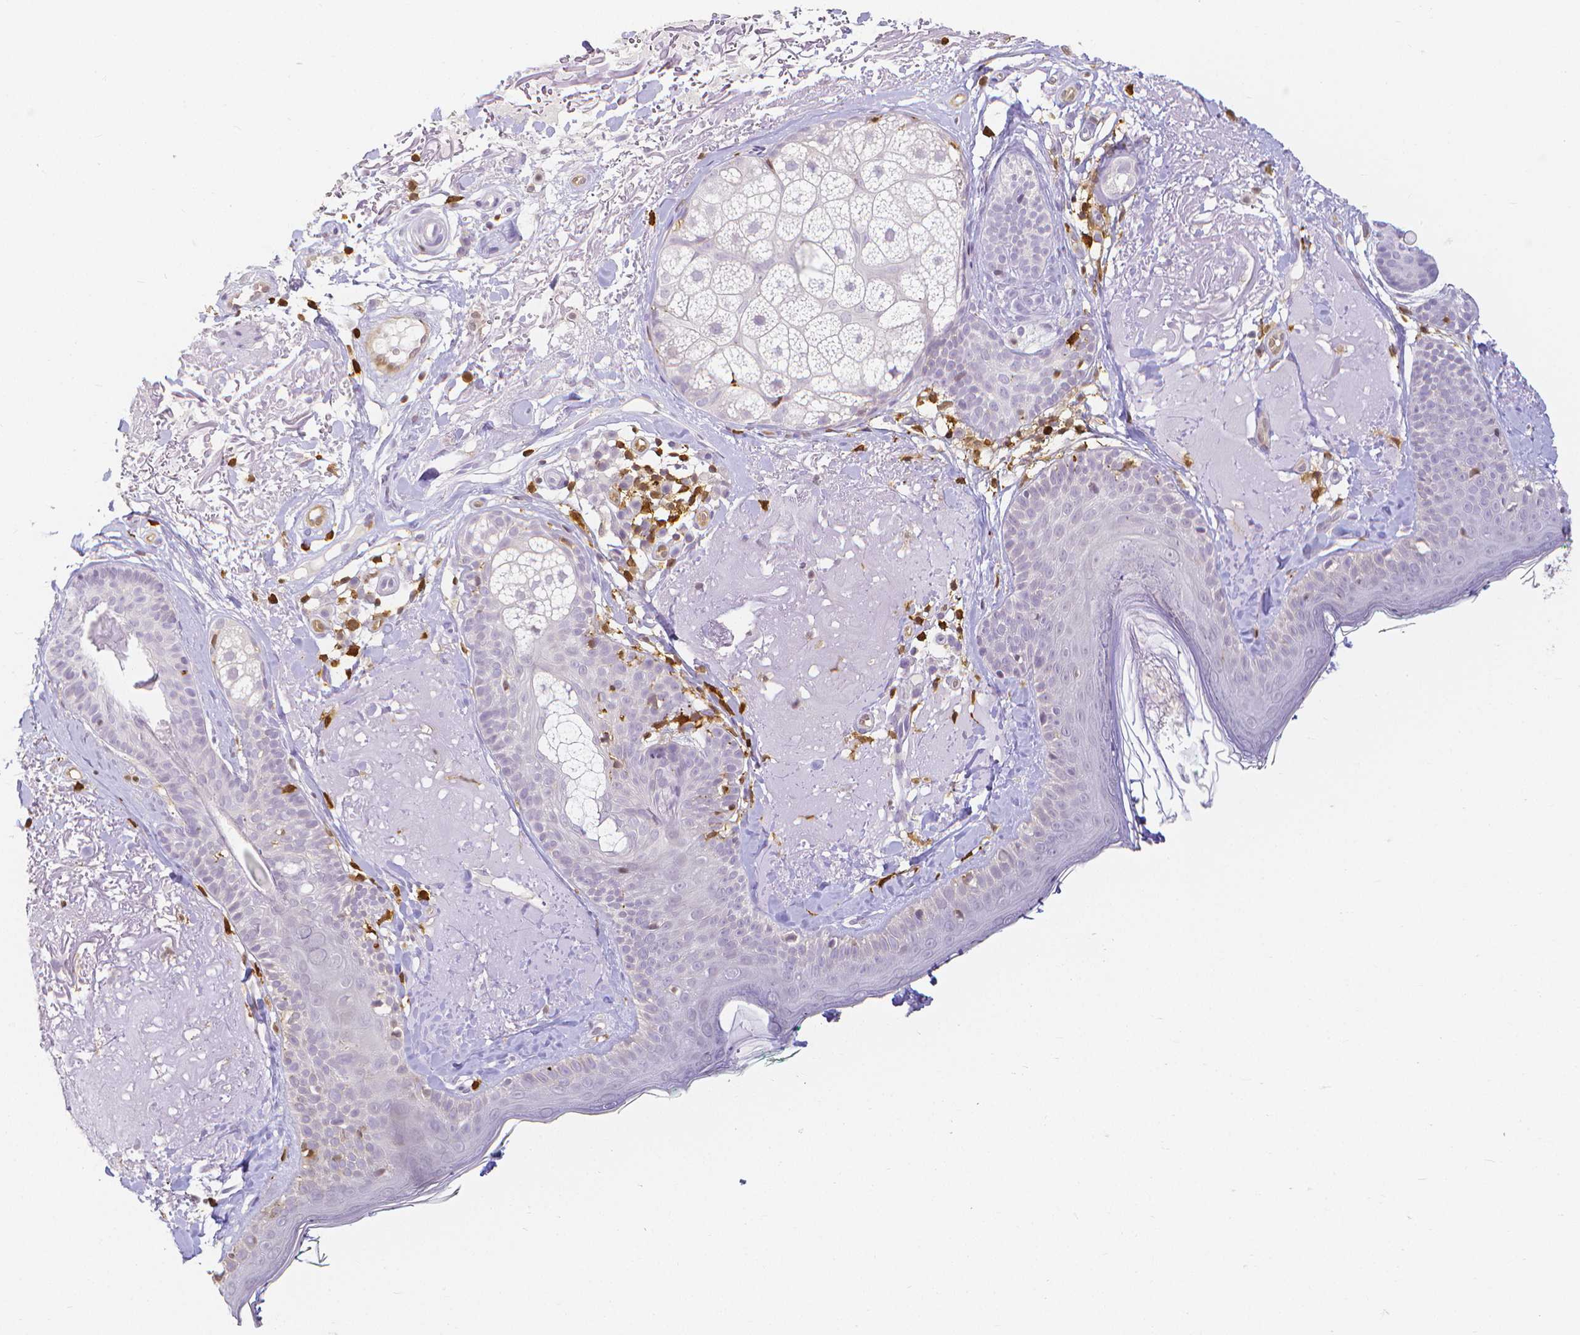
{"staining": {"intensity": "negative", "quantity": "none", "location": "none"}, "tissue": "skin", "cell_type": "Fibroblasts", "image_type": "normal", "snomed": [{"axis": "morphology", "description": "Normal tissue, NOS"}, {"axis": "topography", "description": "Skin"}], "caption": "Micrograph shows no protein expression in fibroblasts of unremarkable skin.", "gene": "COTL1", "patient": {"sex": "male", "age": 73}}